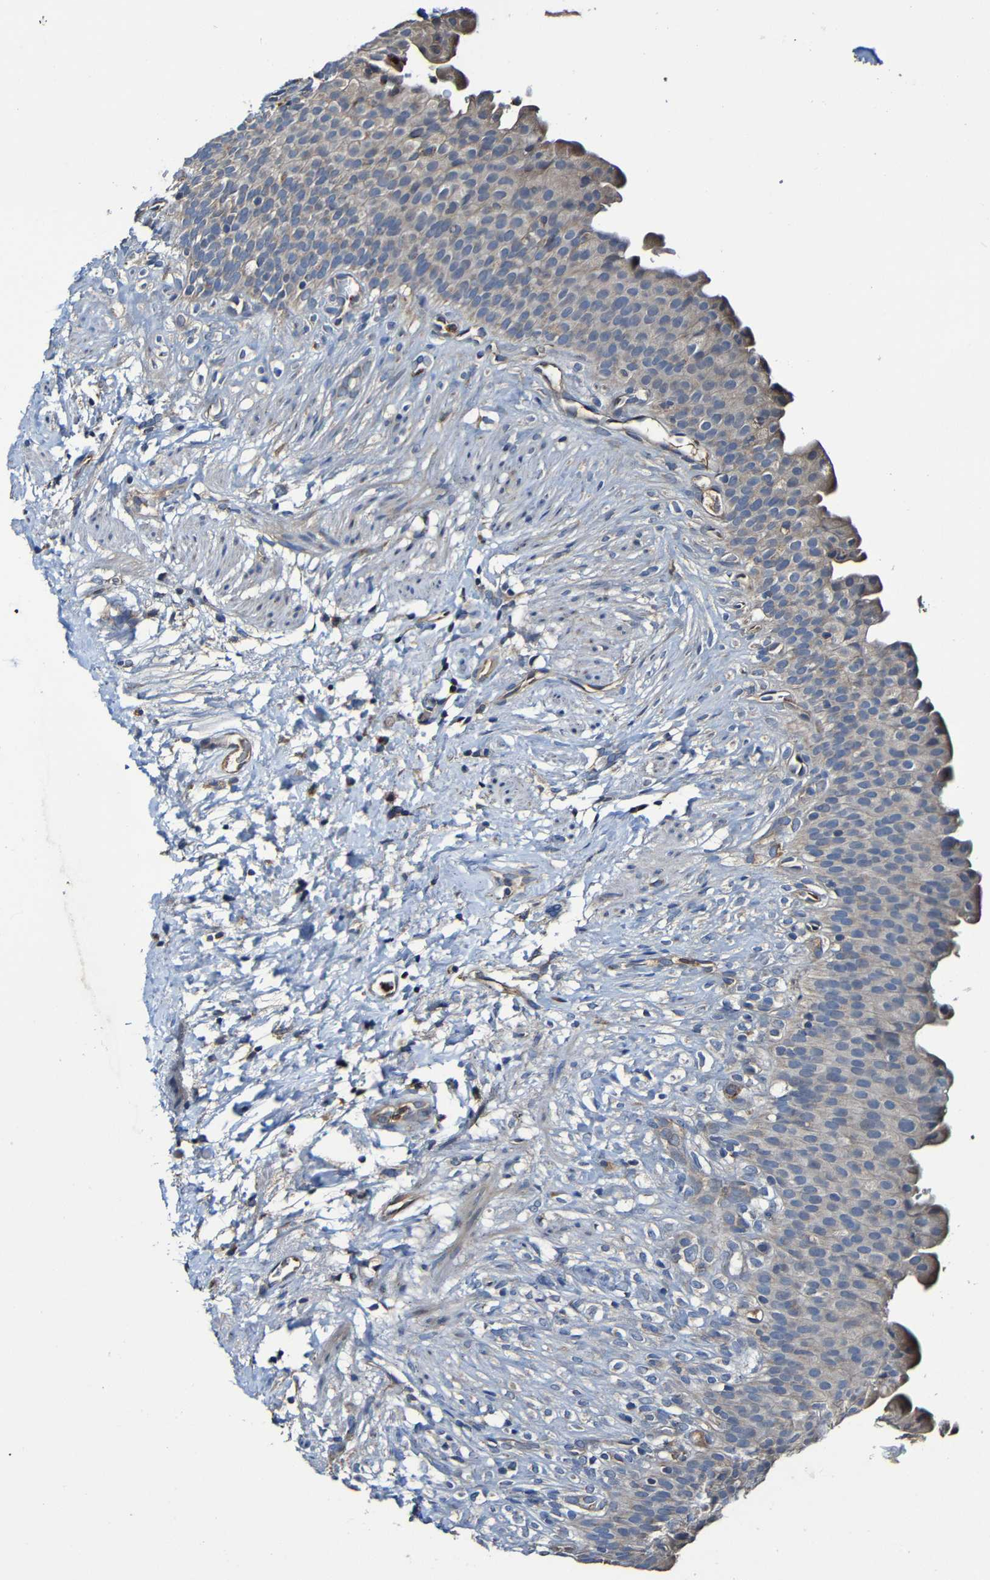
{"staining": {"intensity": "moderate", "quantity": ">75%", "location": "cytoplasmic/membranous"}, "tissue": "urinary bladder", "cell_type": "Urothelial cells", "image_type": "normal", "snomed": [{"axis": "morphology", "description": "Normal tissue, NOS"}, {"axis": "topography", "description": "Urinary bladder"}], "caption": "Urothelial cells demonstrate medium levels of moderate cytoplasmic/membranous positivity in approximately >75% of cells in normal urinary bladder.", "gene": "ADAM15", "patient": {"sex": "female", "age": 79}}